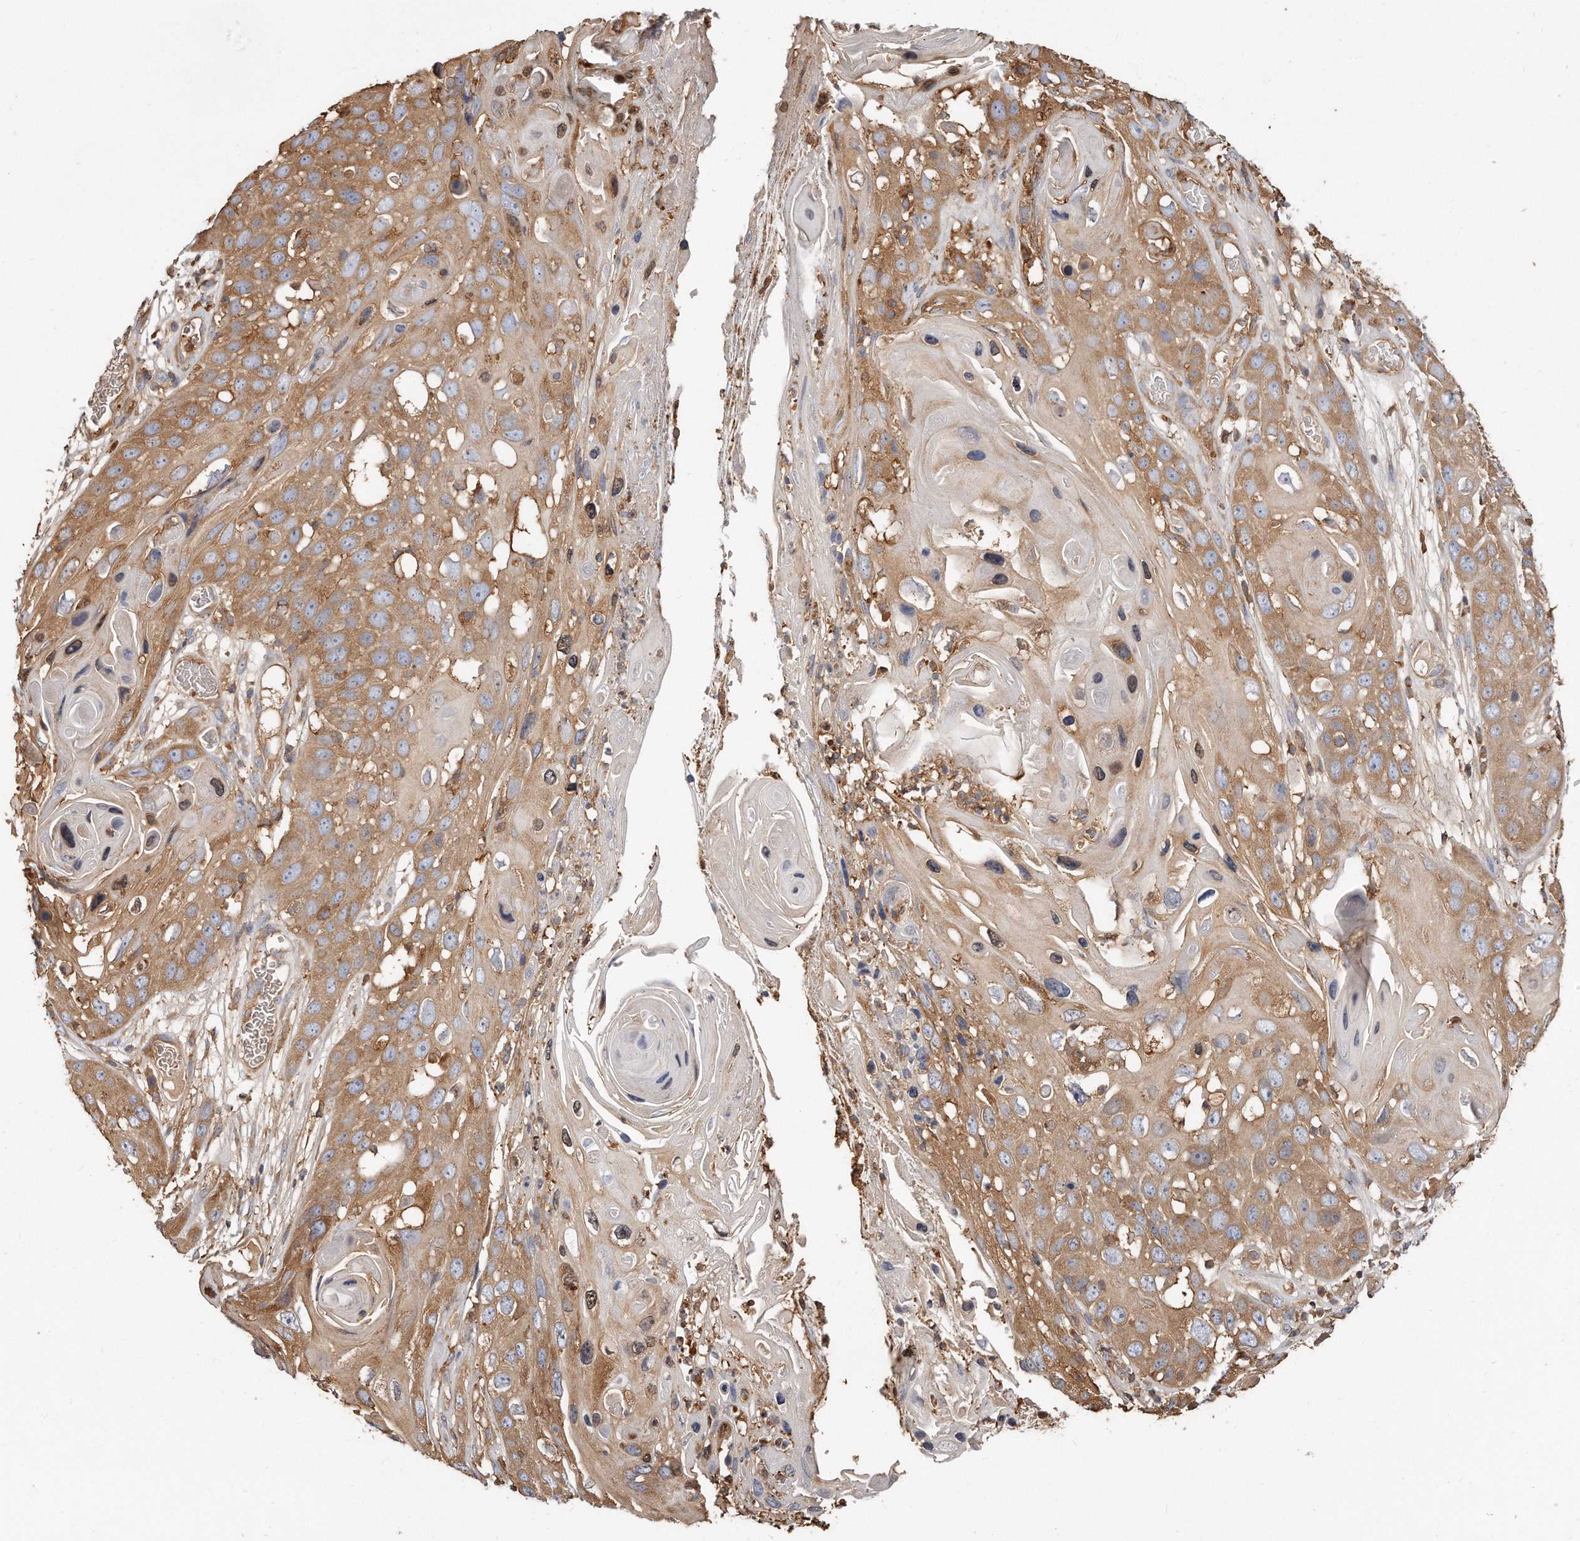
{"staining": {"intensity": "moderate", "quantity": "25%-75%", "location": "cytoplasmic/membranous"}, "tissue": "skin cancer", "cell_type": "Tumor cells", "image_type": "cancer", "snomed": [{"axis": "morphology", "description": "Squamous cell carcinoma, NOS"}, {"axis": "topography", "description": "Skin"}], "caption": "Skin squamous cell carcinoma was stained to show a protein in brown. There is medium levels of moderate cytoplasmic/membranous positivity in approximately 25%-75% of tumor cells.", "gene": "CAP1", "patient": {"sex": "male", "age": 55}}